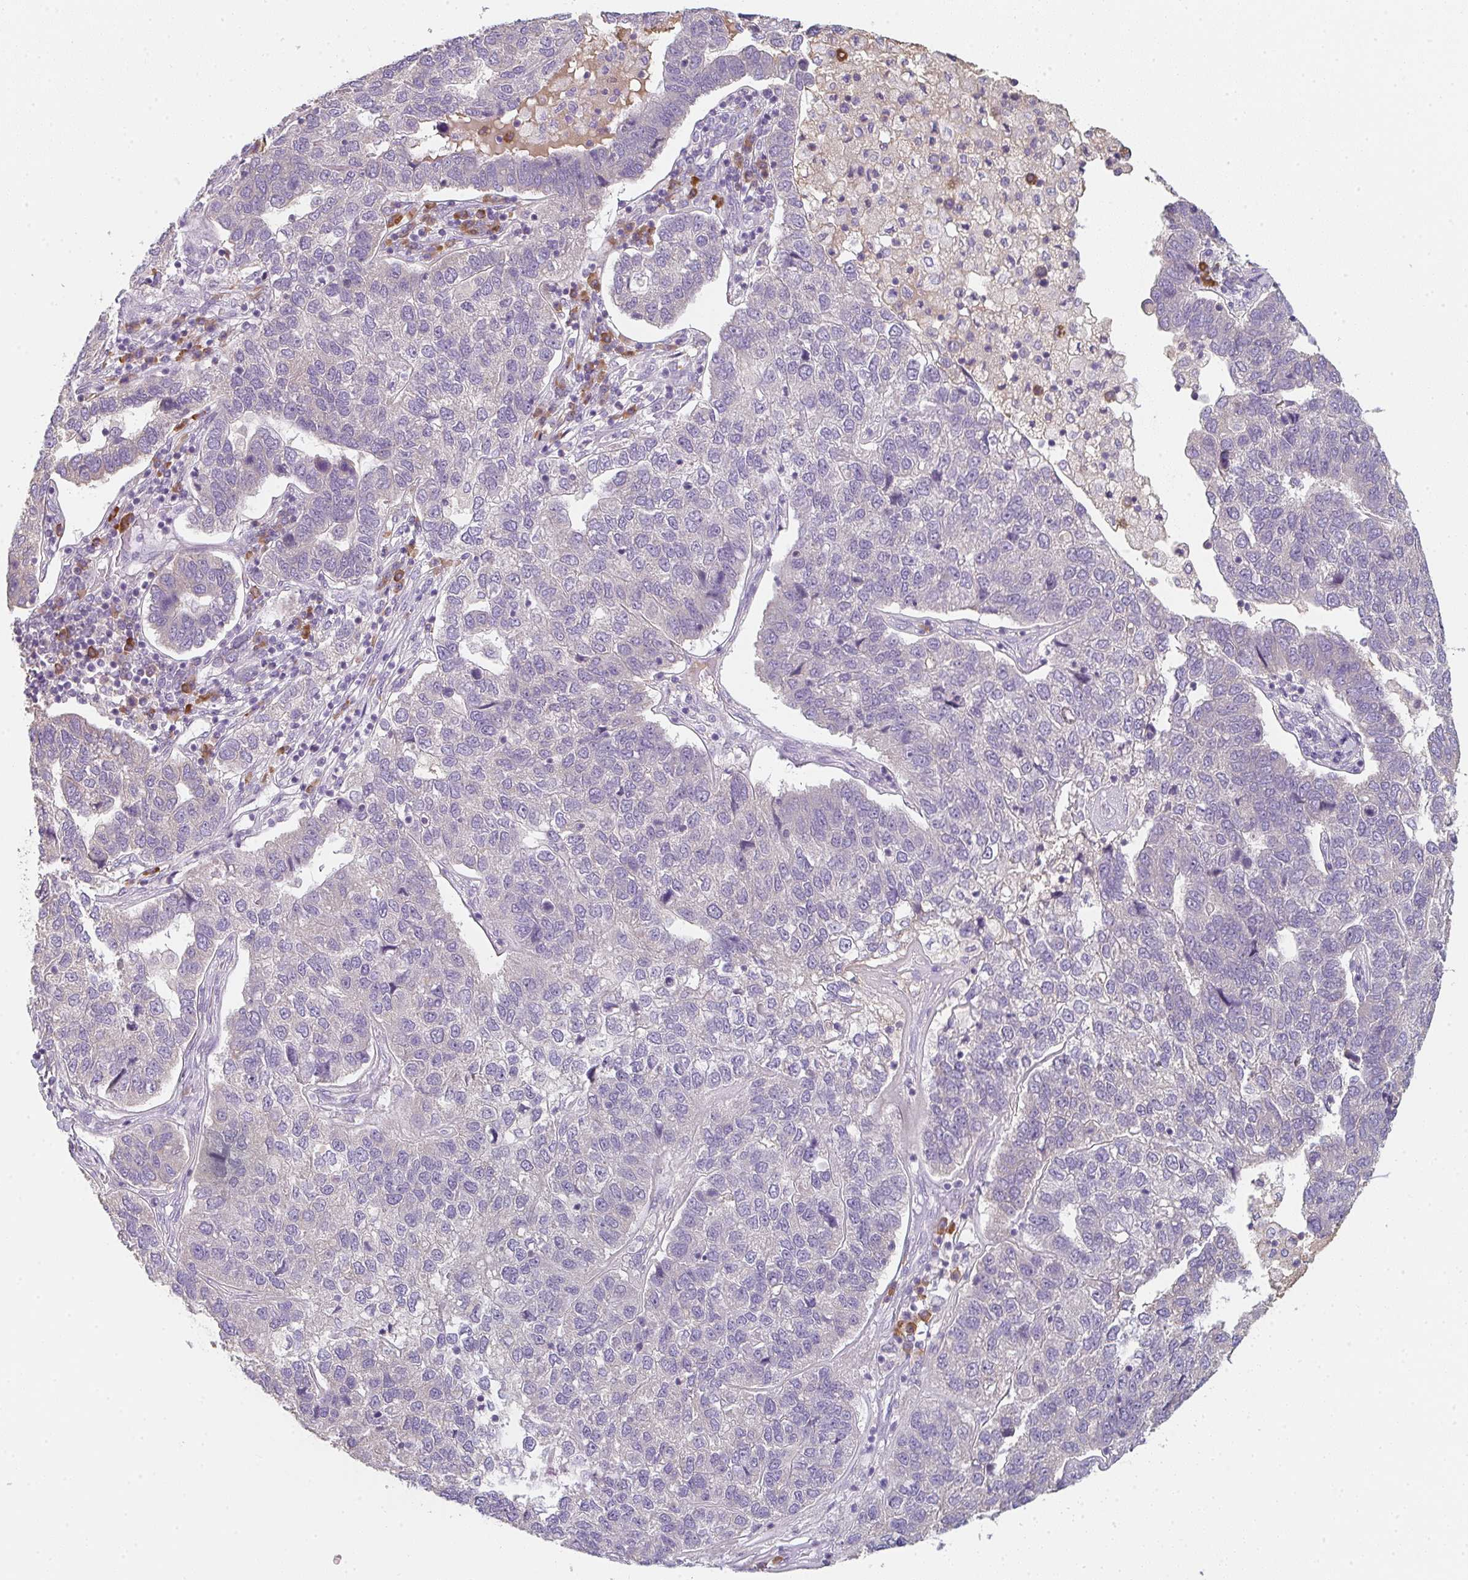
{"staining": {"intensity": "negative", "quantity": "none", "location": "none"}, "tissue": "pancreatic cancer", "cell_type": "Tumor cells", "image_type": "cancer", "snomed": [{"axis": "morphology", "description": "Adenocarcinoma, NOS"}, {"axis": "topography", "description": "Pancreas"}], "caption": "Pancreatic cancer was stained to show a protein in brown. There is no significant positivity in tumor cells. The staining is performed using DAB brown chromogen with nuclei counter-stained in using hematoxylin.", "gene": "ZNF215", "patient": {"sex": "female", "age": 61}}